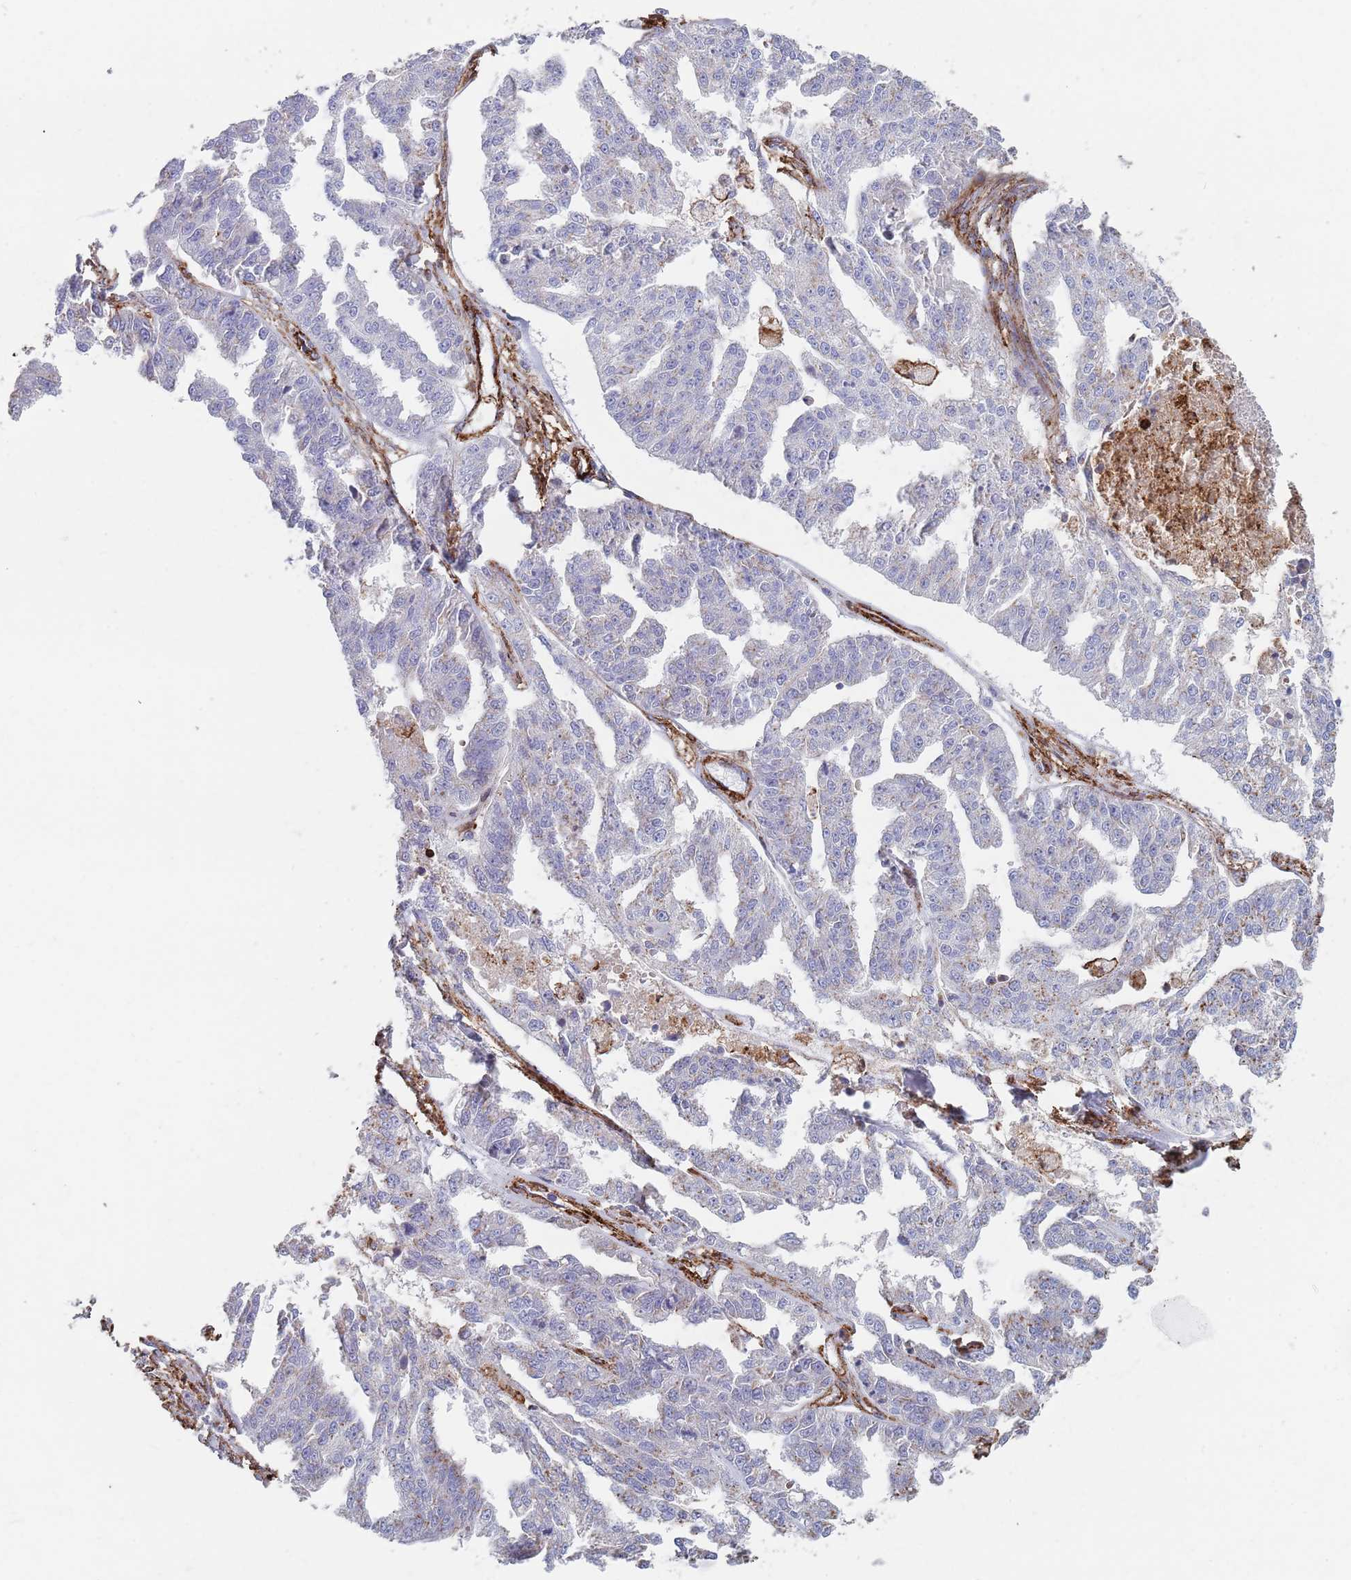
{"staining": {"intensity": "negative", "quantity": "none", "location": "none"}, "tissue": "ovarian cancer", "cell_type": "Tumor cells", "image_type": "cancer", "snomed": [{"axis": "morphology", "description": "Cystadenocarcinoma, serous, NOS"}, {"axis": "topography", "description": "Ovary"}], "caption": "Micrograph shows no protein expression in tumor cells of serous cystadenocarcinoma (ovarian) tissue.", "gene": "RNF144A", "patient": {"sex": "female", "age": 58}}